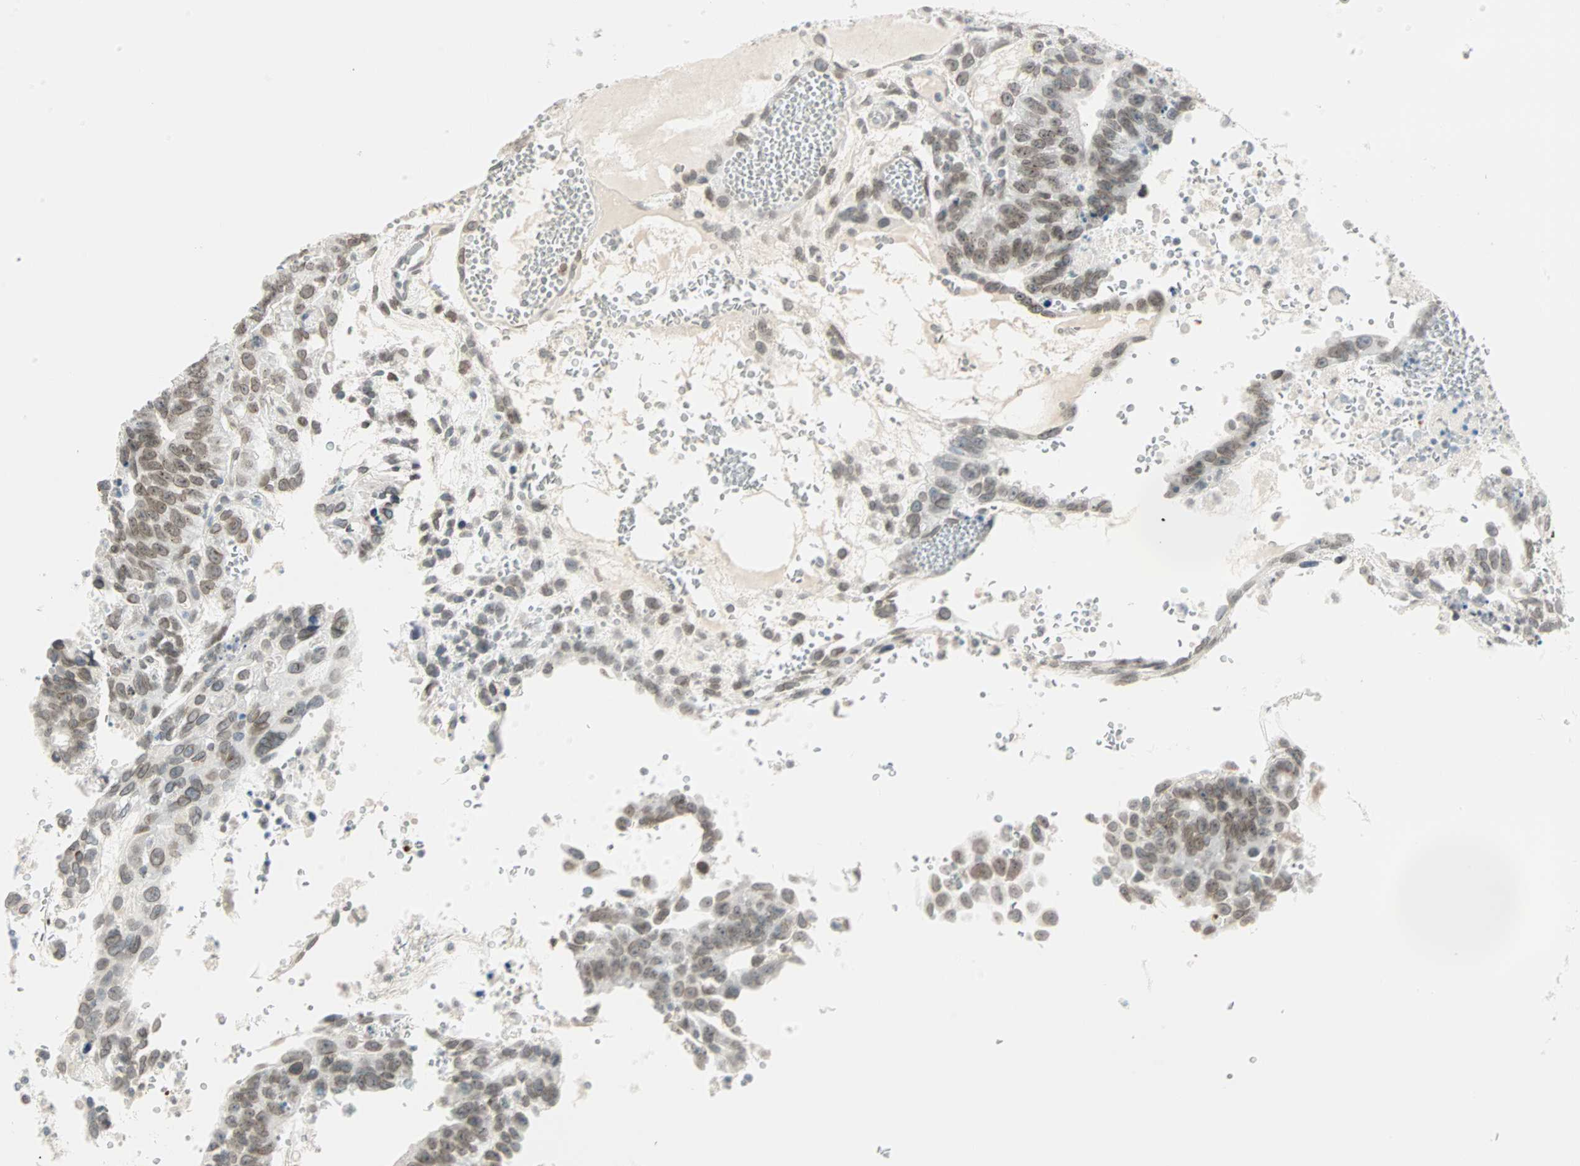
{"staining": {"intensity": "weak", "quantity": "25%-75%", "location": "cytoplasmic/membranous,nuclear"}, "tissue": "testis cancer", "cell_type": "Tumor cells", "image_type": "cancer", "snomed": [{"axis": "morphology", "description": "Seminoma, NOS"}, {"axis": "morphology", "description": "Carcinoma, Embryonal, NOS"}, {"axis": "topography", "description": "Testis"}], "caption": "Weak cytoplasmic/membranous and nuclear staining is appreciated in approximately 25%-75% of tumor cells in testis cancer (seminoma).", "gene": "BCAN", "patient": {"sex": "male", "age": 52}}